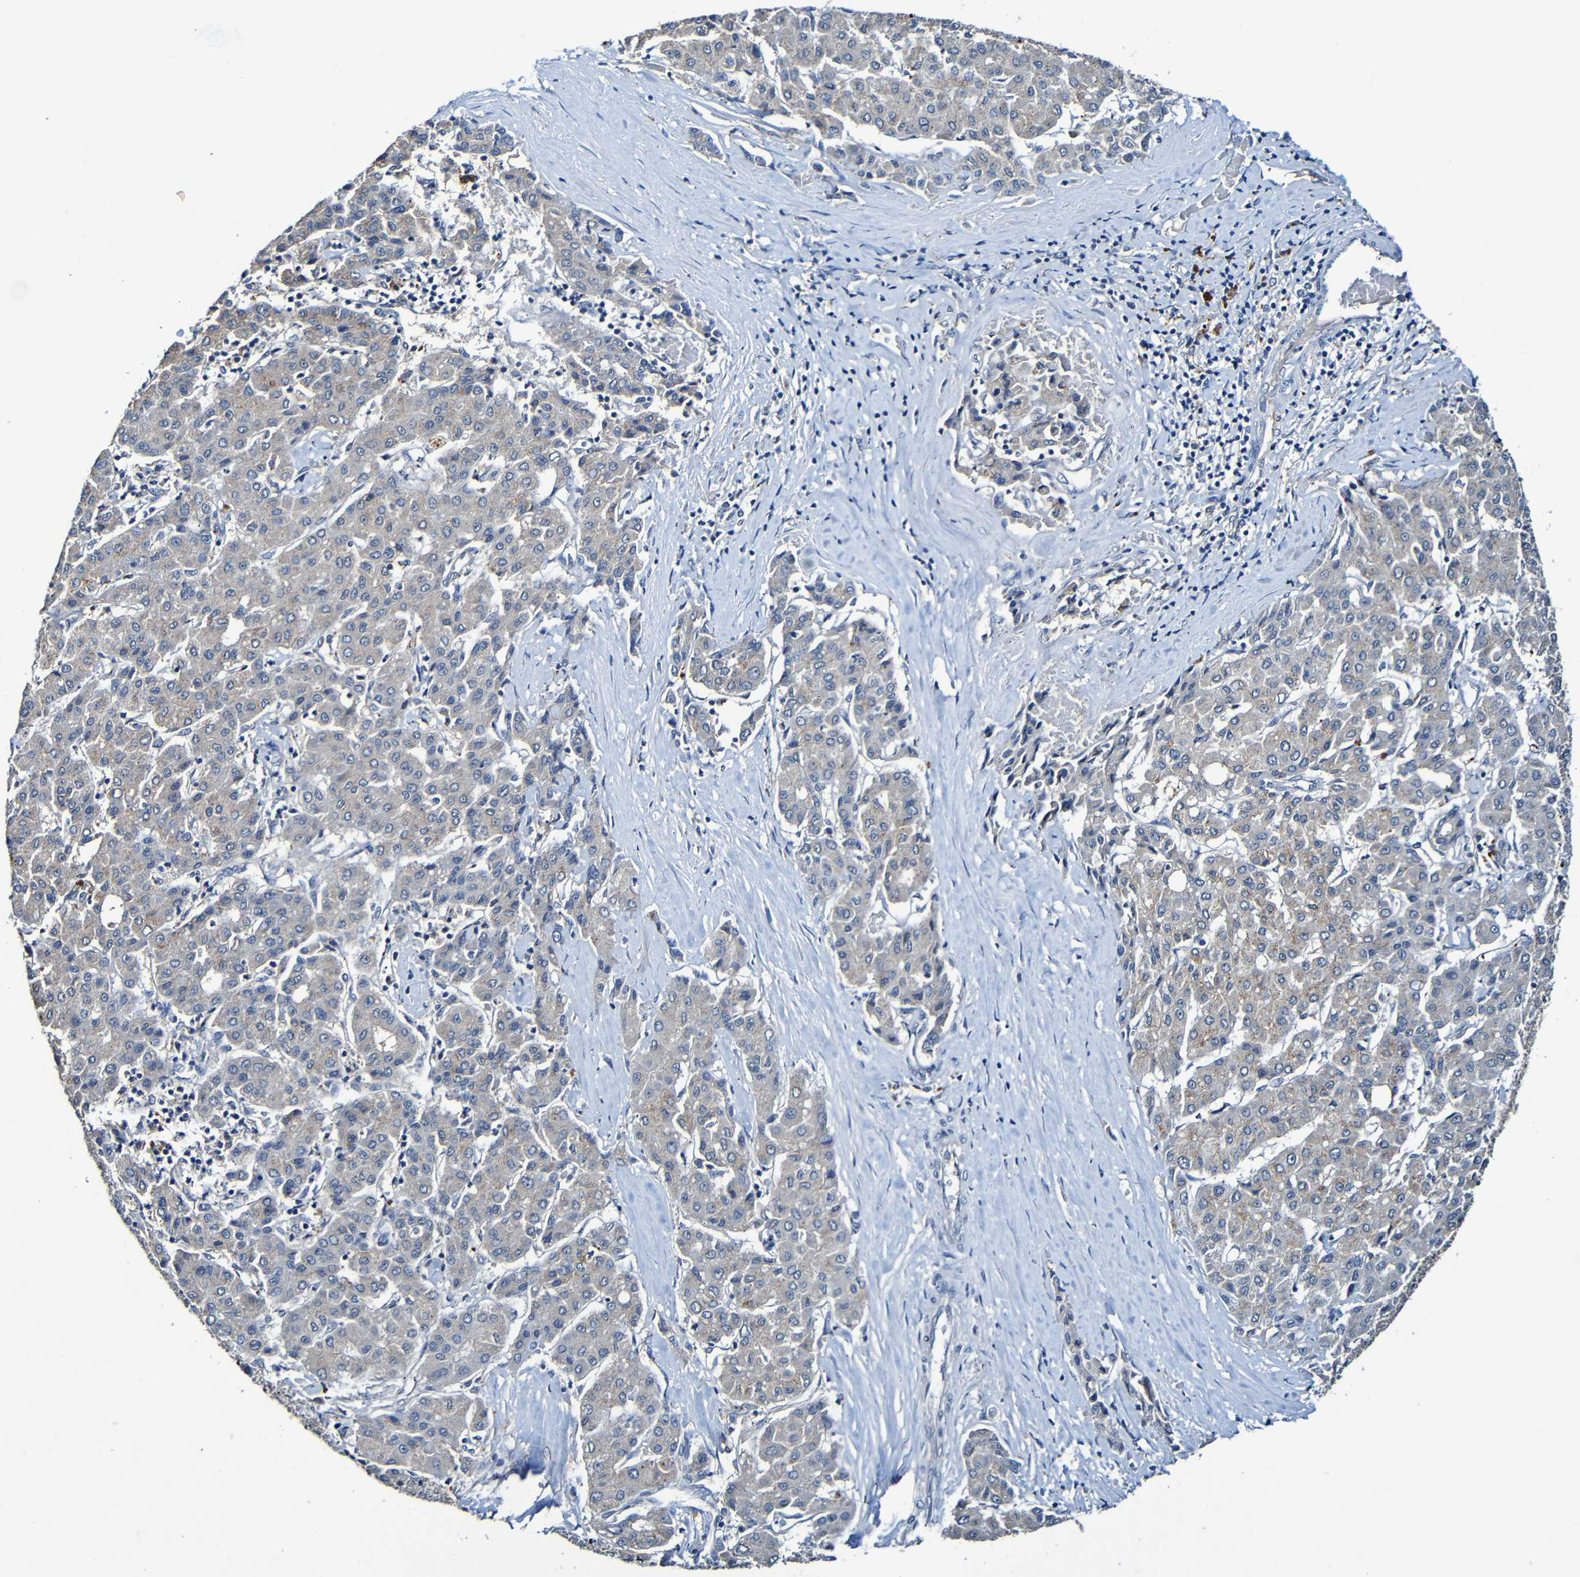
{"staining": {"intensity": "weak", "quantity": "<25%", "location": "cytoplasmic/membranous"}, "tissue": "liver cancer", "cell_type": "Tumor cells", "image_type": "cancer", "snomed": [{"axis": "morphology", "description": "Carcinoma, Hepatocellular, NOS"}, {"axis": "topography", "description": "Liver"}], "caption": "Human liver hepatocellular carcinoma stained for a protein using IHC reveals no staining in tumor cells.", "gene": "LRRC70", "patient": {"sex": "male", "age": 65}}